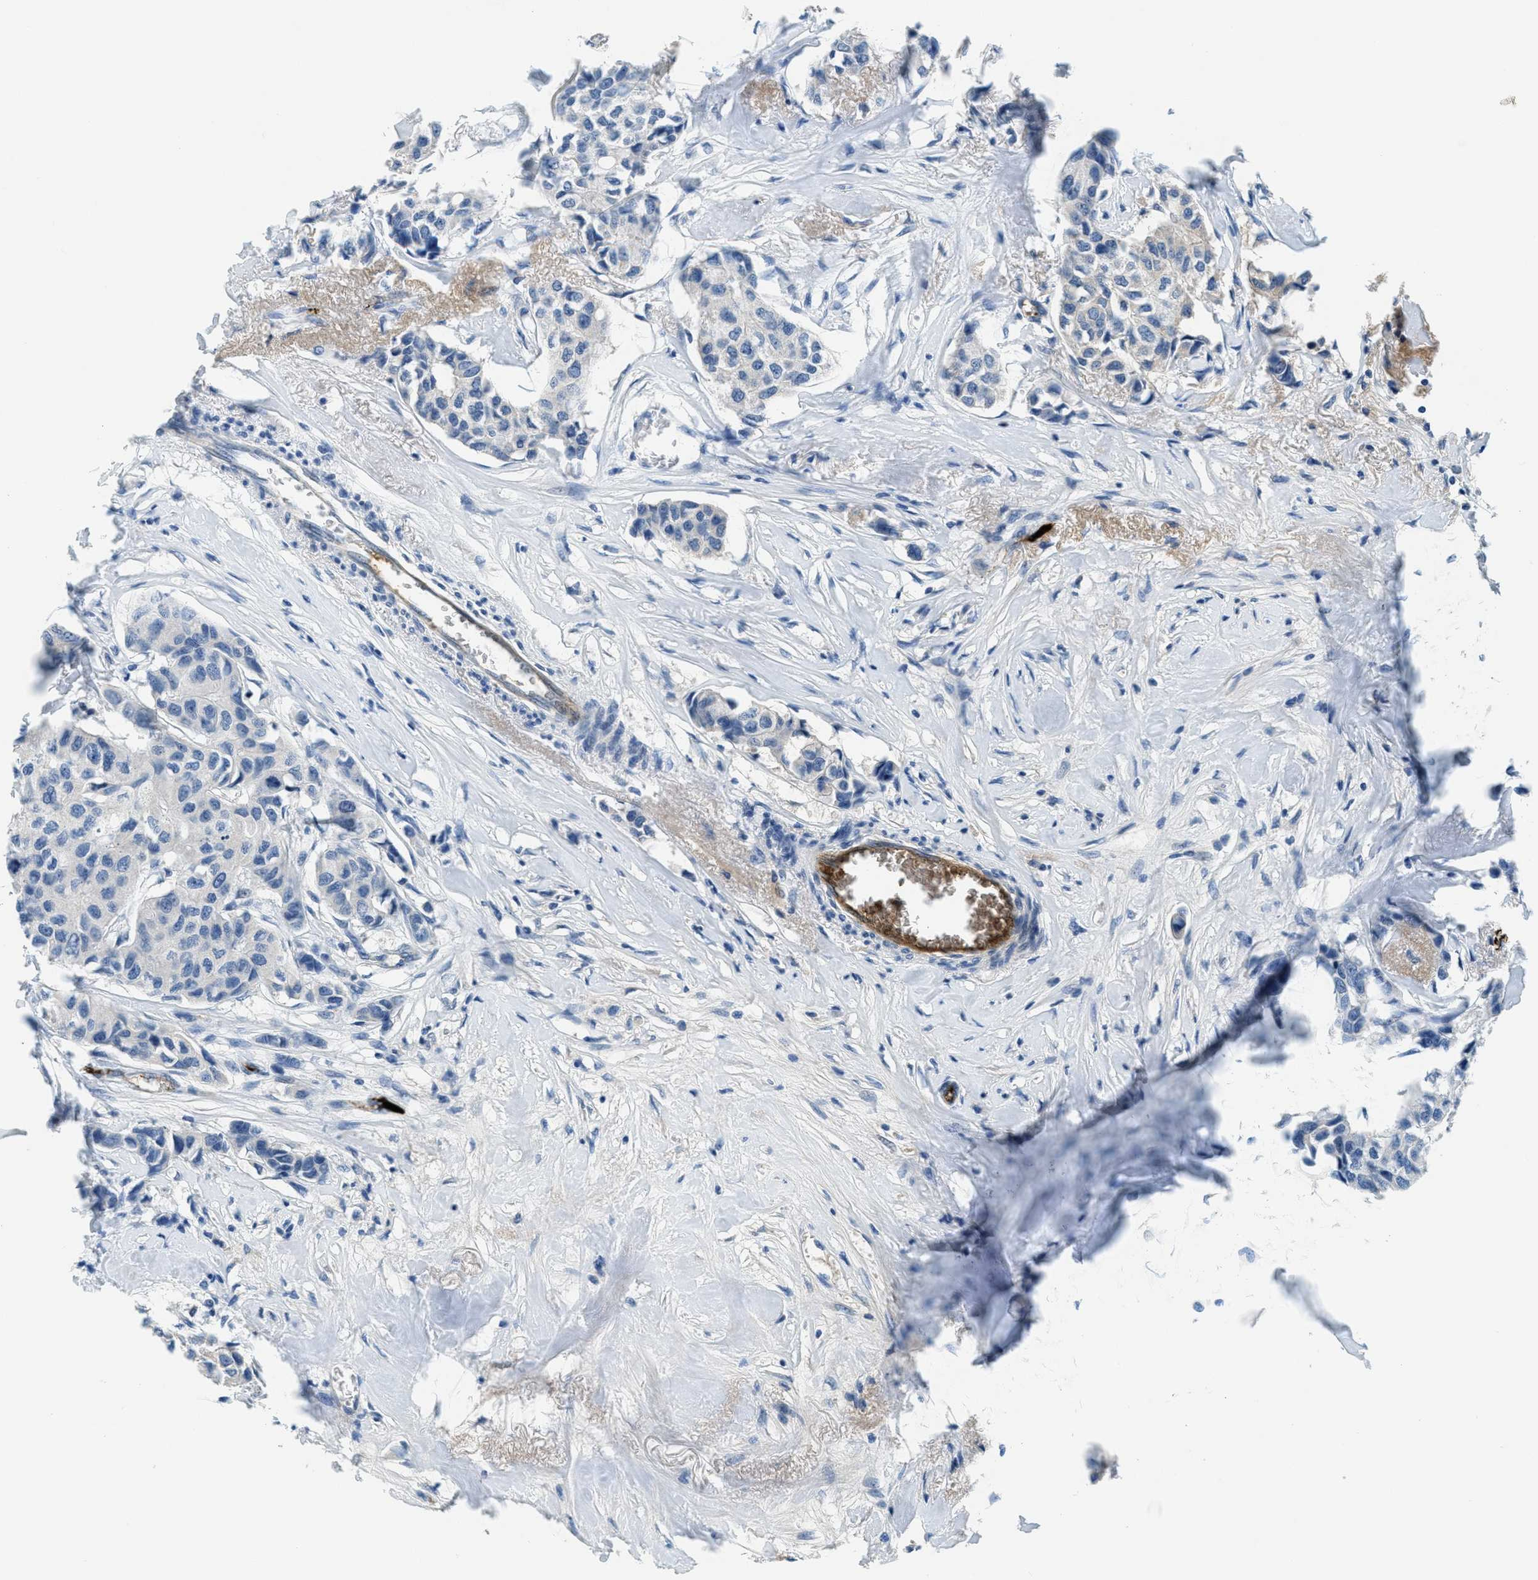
{"staining": {"intensity": "negative", "quantity": "none", "location": "none"}, "tissue": "breast cancer", "cell_type": "Tumor cells", "image_type": "cancer", "snomed": [{"axis": "morphology", "description": "Duct carcinoma"}, {"axis": "topography", "description": "Breast"}], "caption": "Tumor cells show no significant protein staining in breast cancer.", "gene": "A2M", "patient": {"sex": "female", "age": 80}}